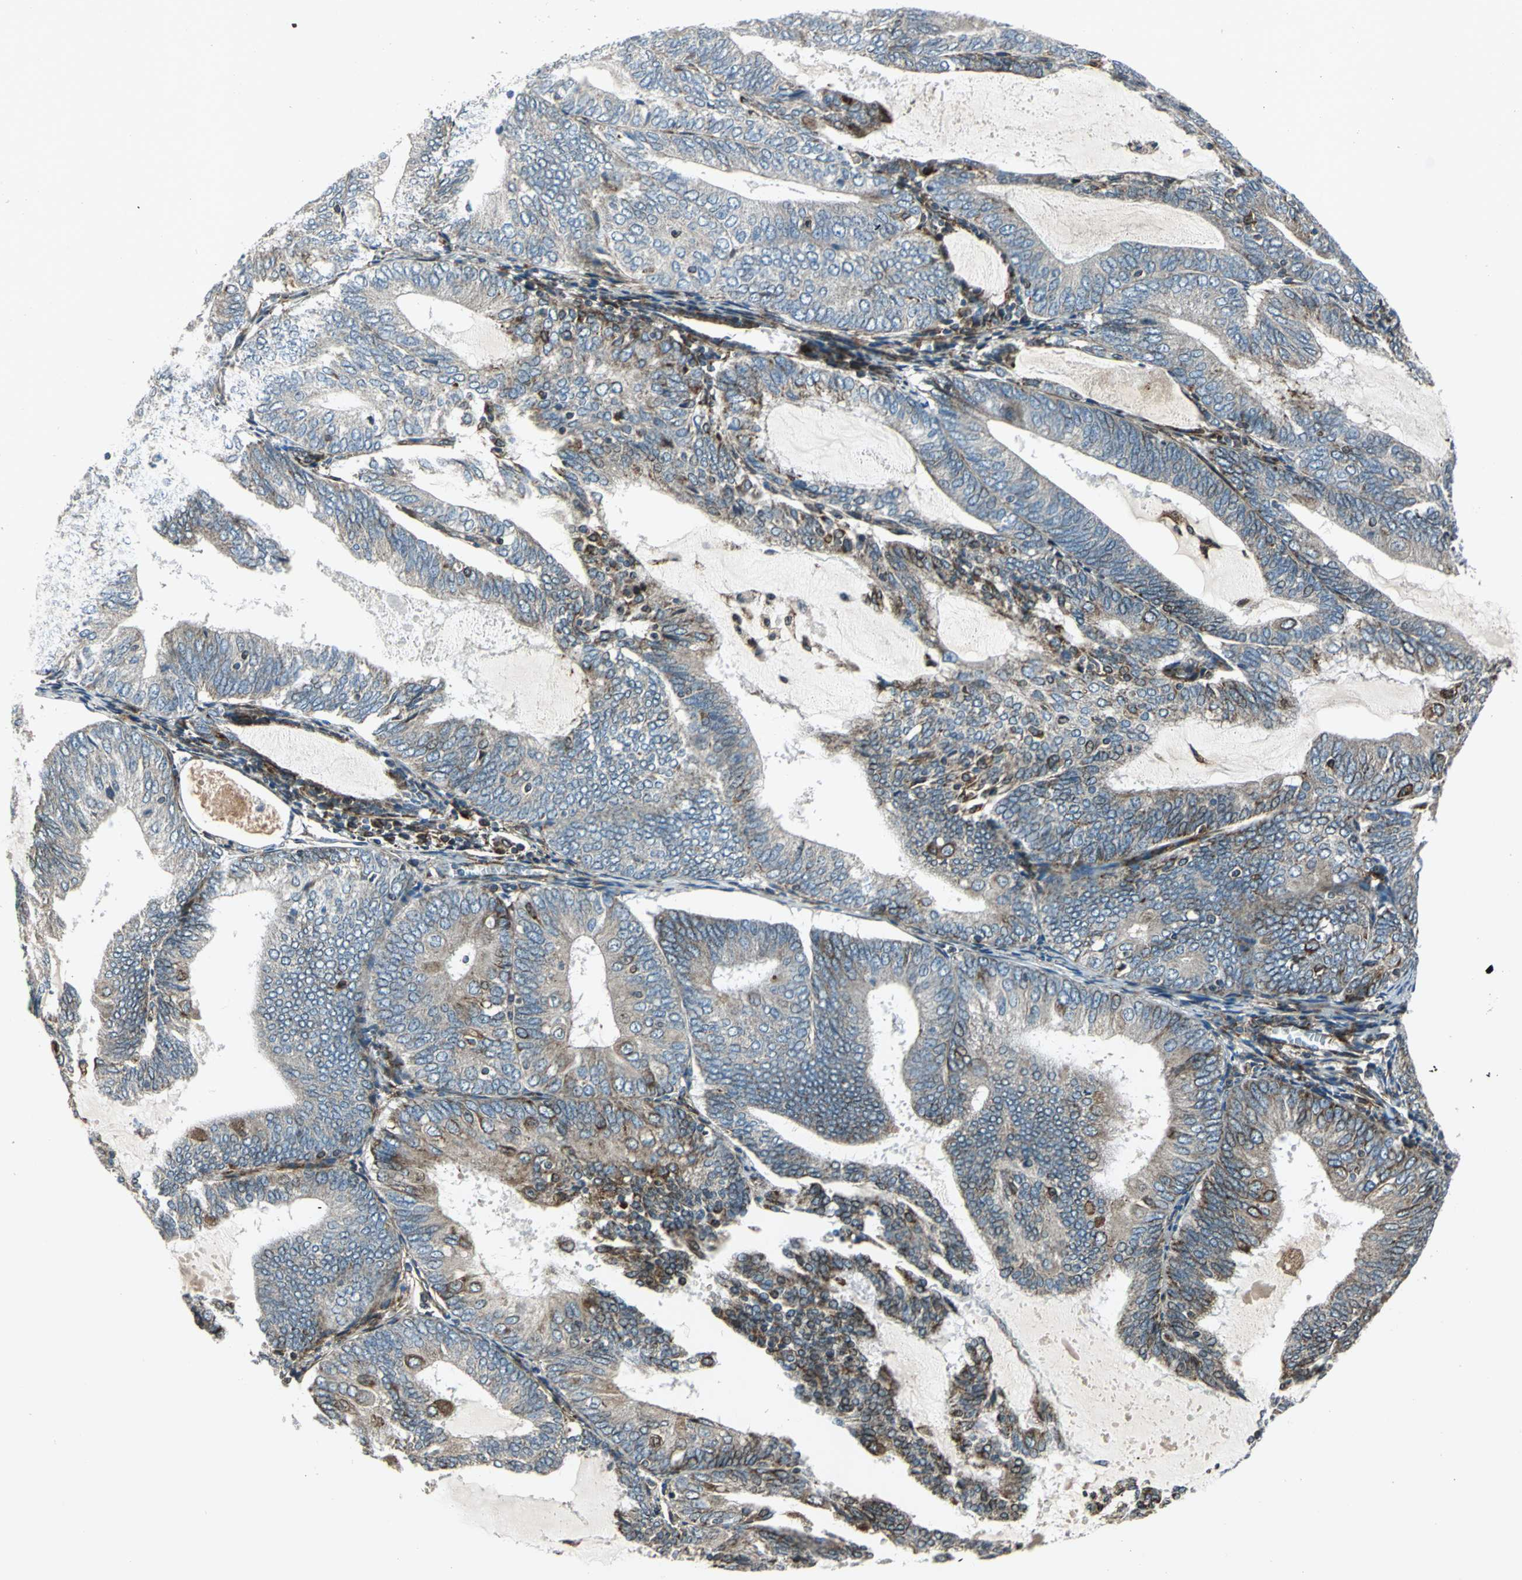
{"staining": {"intensity": "strong", "quantity": "25%-75%", "location": "cytoplasmic/membranous"}, "tissue": "endometrial cancer", "cell_type": "Tumor cells", "image_type": "cancer", "snomed": [{"axis": "morphology", "description": "Adenocarcinoma, NOS"}, {"axis": "topography", "description": "Endometrium"}], "caption": "About 25%-75% of tumor cells in endometrial adenocarcinoma display strong cytoplasmic/membranous protein staining as visualized by brown immunohistochemical staining.", "gene": "HTATIP2", "patient": {"sex": "female", "age": 81}}